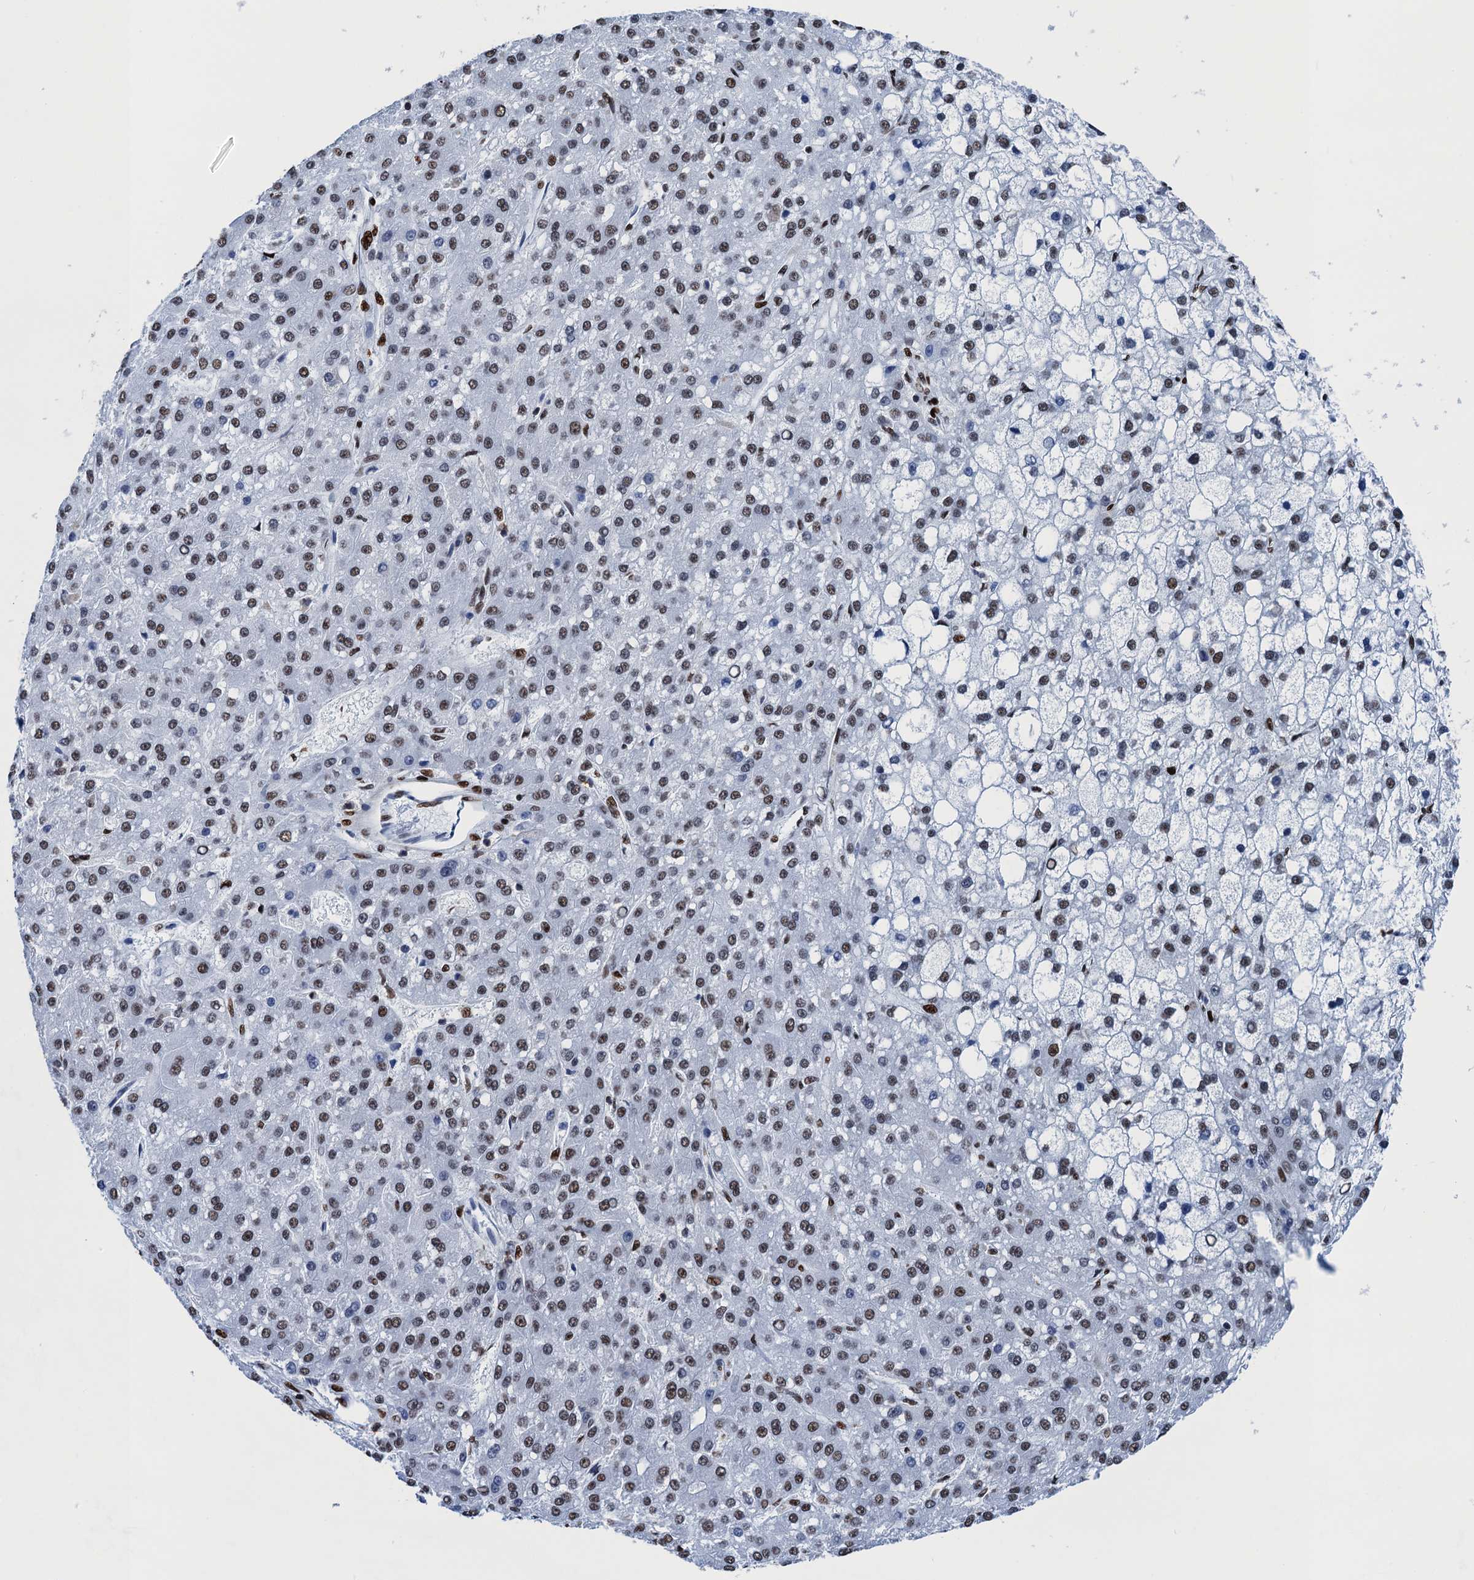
{"staining": {"intensity": "moderate", "quantity": ">75%", "location": "nuclear"}, "tissue": "liver cancer", "cell_type": "Tumor cells", "image_type": "cancer", "snomed": [{"axis": "morphology", "description": "Carcinoma, Hepatocellular, NOS"}, {"axis": "topography", "description": "Liver"}], "caption": "Protein staining of liver hepatocellular carcinoma tissue reveals moderate nuclear positivity in approximately >75% of tumor cells.", "gene": "UBA2", "patient": {"sex": "male", "age": 67}}